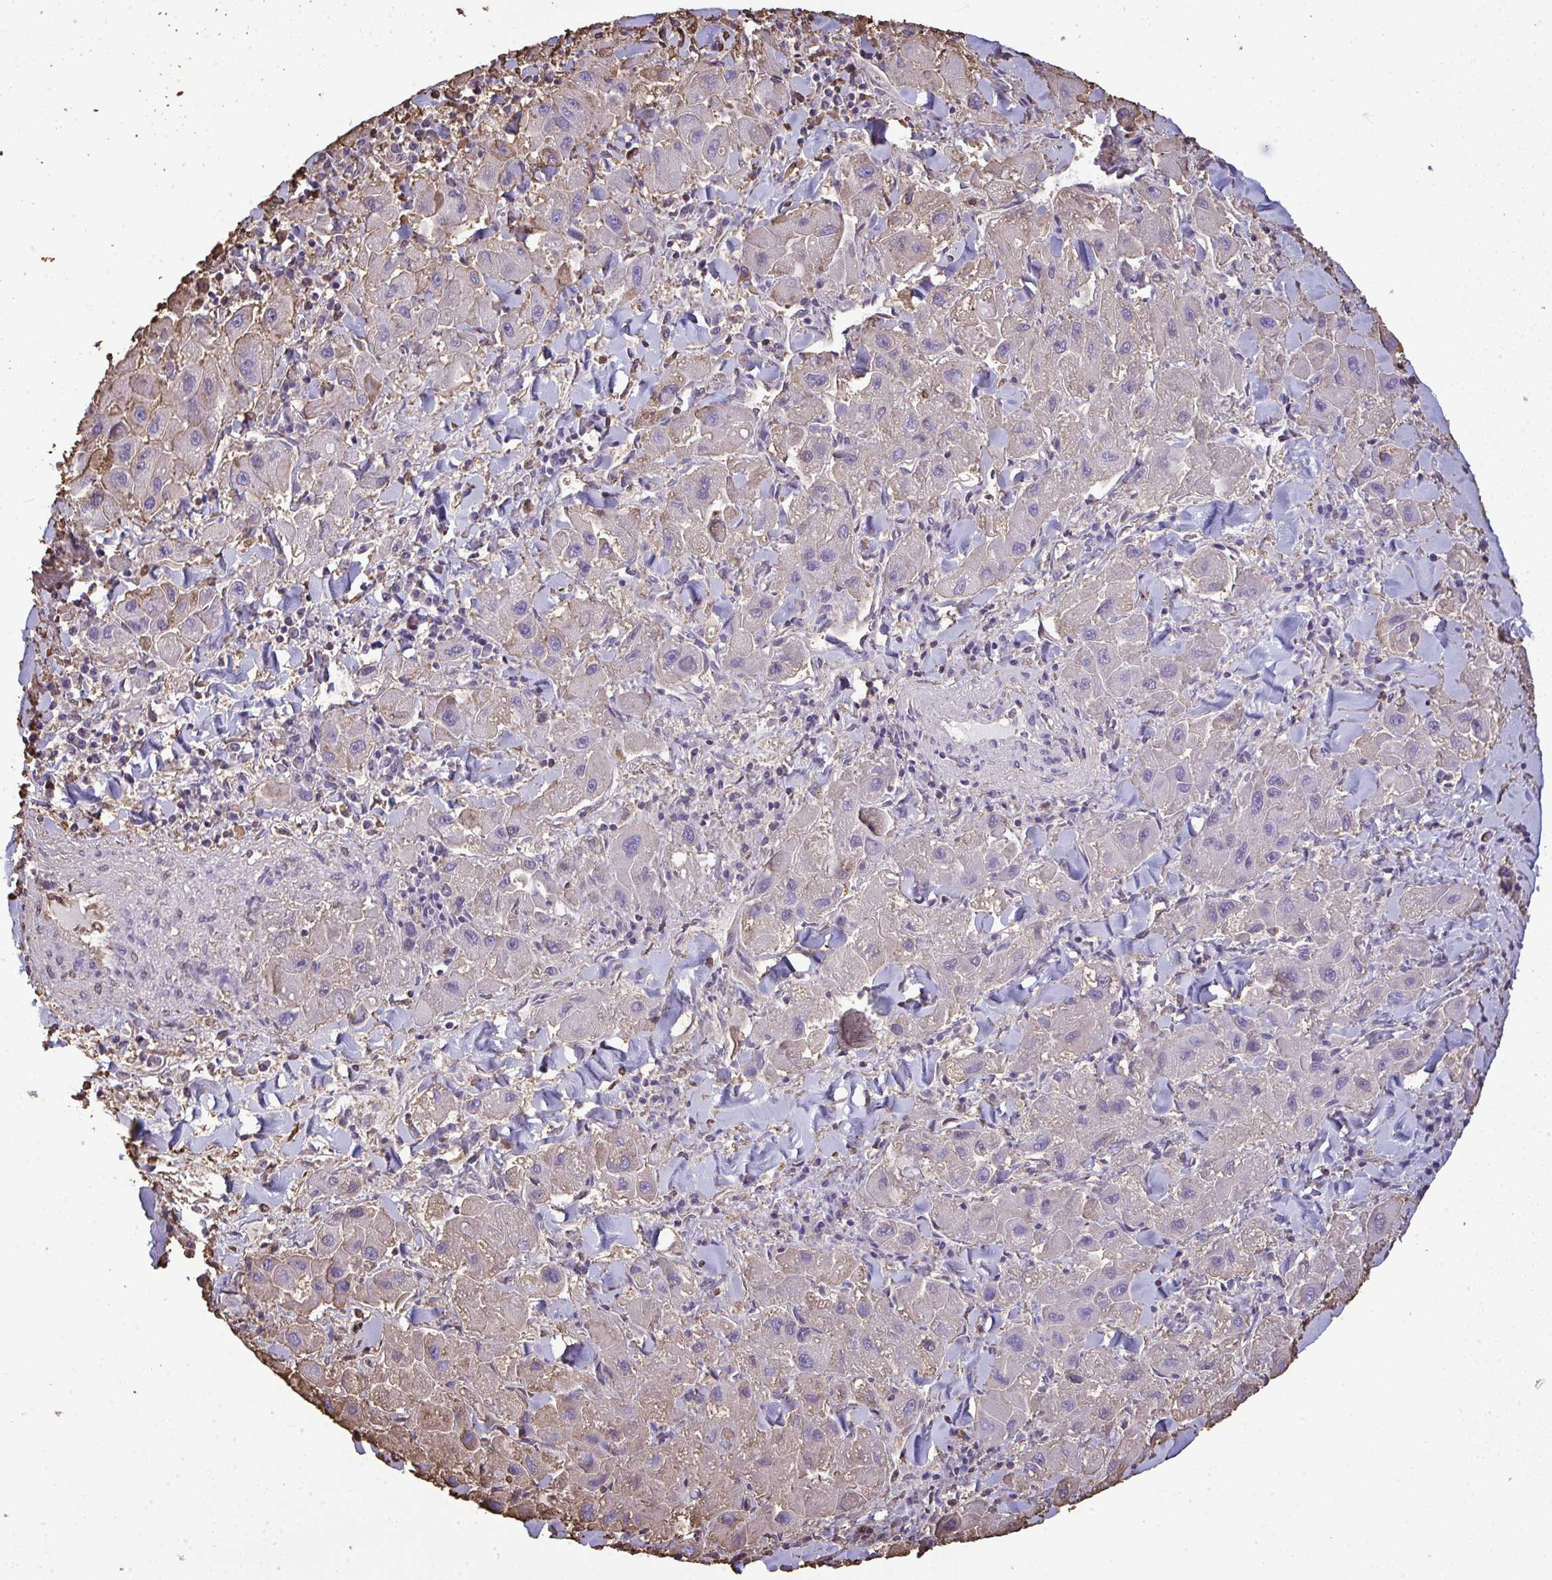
{"staining": {"intensity": "weak", "quantity": "<25%", "location": "cytoplasmic/membranous"}, "tissue": "liver cancer", "cell_type": "Tumor cells", "image_type": "cancer", "snomed": [{"axis": "morphology", "description": "Carcinoma, Hepatocellular, NOS"}, {"axis": "topography", "description": "Liver"}], "caption": "The image demonstrates no staining of tumor cells in liver cancer (hepatocellular carcinoma).", "gene": "ANXA5", "patient": {"sex": "male", "age": 24}}